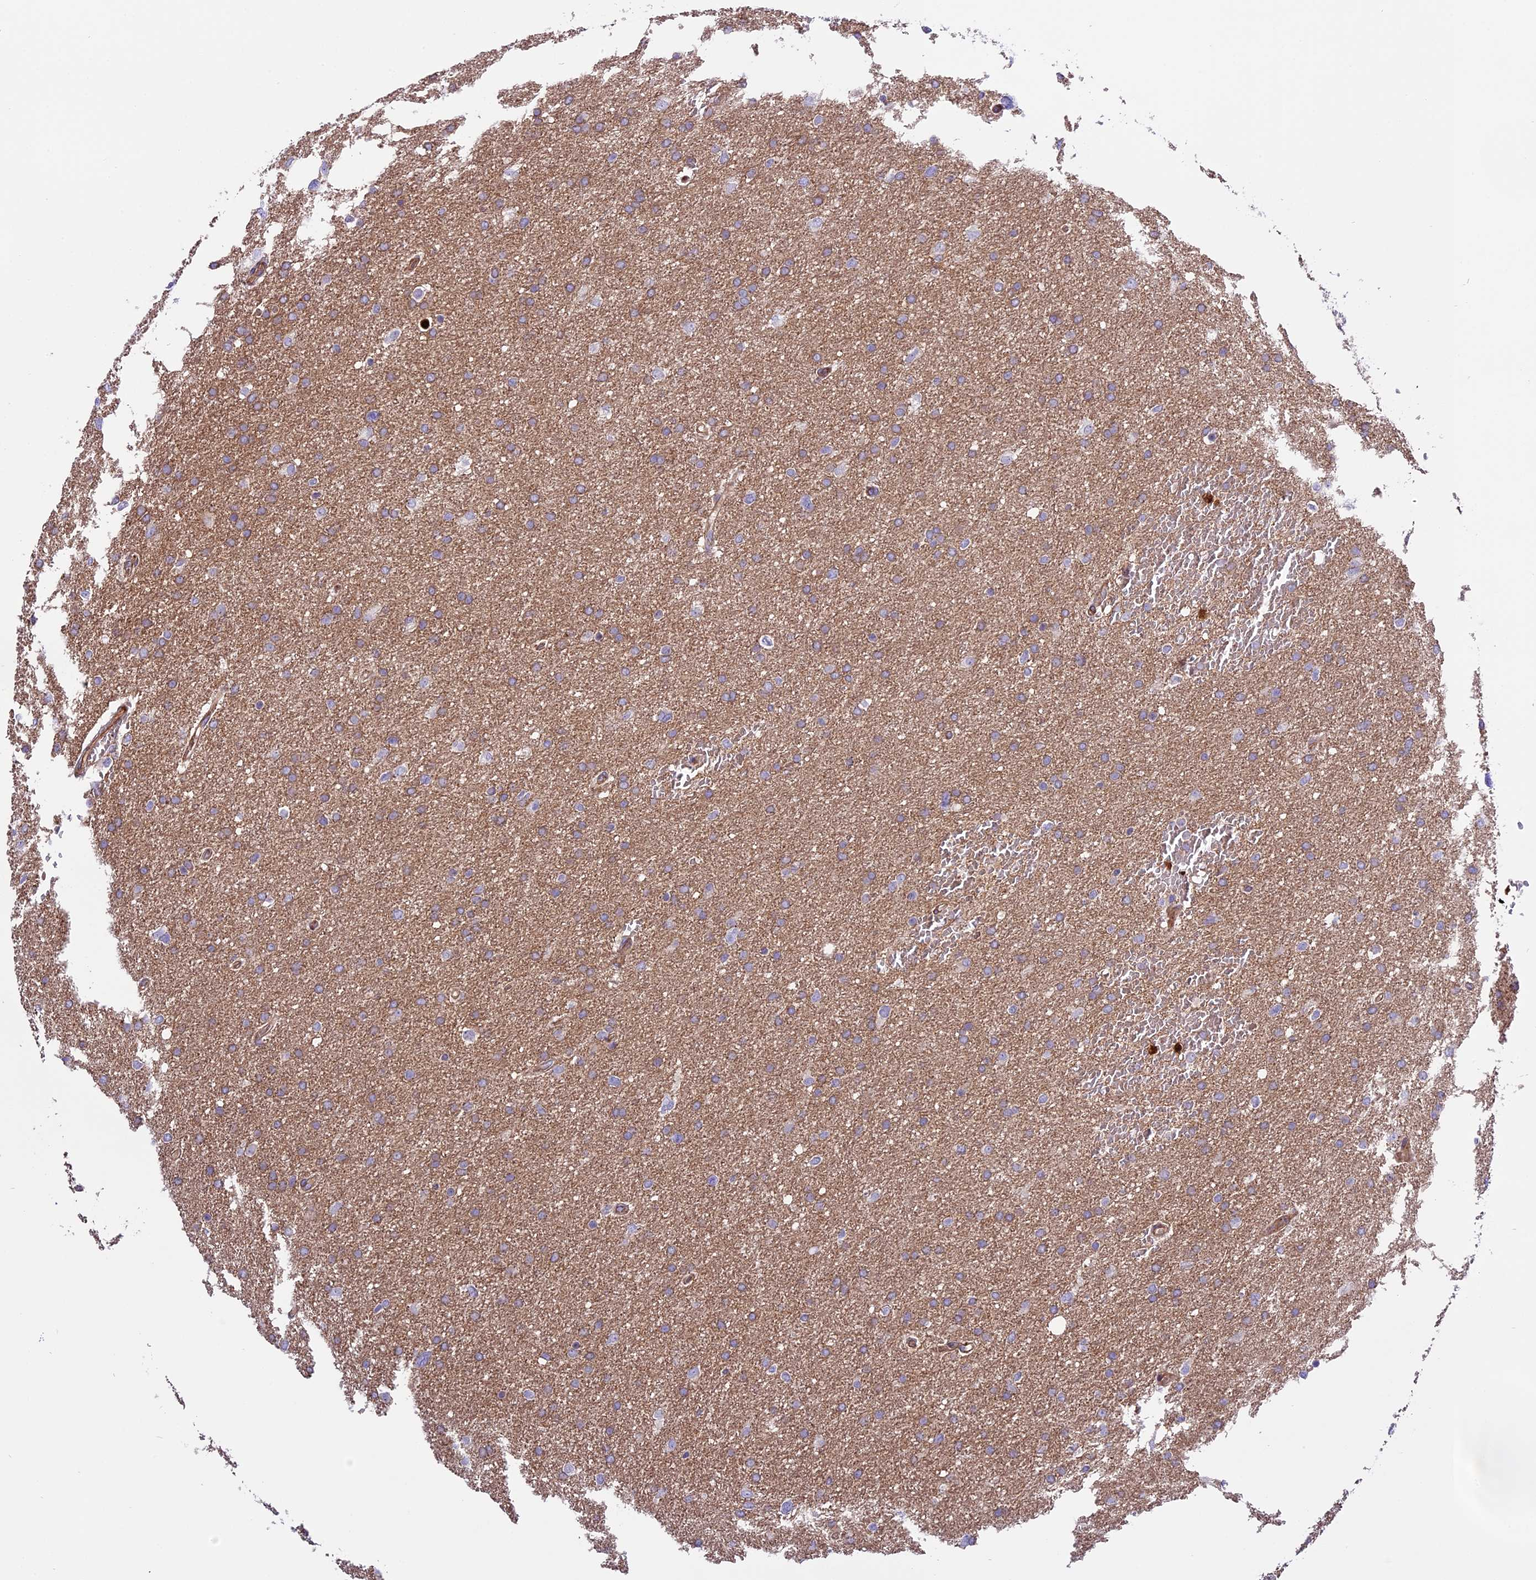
{"staining": {"intensity": "weak", "quantity": "<25%", "location": "cytoplasmic/membranous"}, "tissue": "glioma", "cell_type": "Tumor cells", "image_type": "cancer", "snomed": [{"axis": "morphology", "description": "Glioma, malignant, High grade"}, {"axis": "topography", "description": "Cerebral cortex"}], "caption": "This is an immunohistochemistry photomicrograph of human malignant high-grade glioma. There is no staining in tumor cells.", "gene": "CD99L2", "patient": {"sex": "female", "age": 36}}